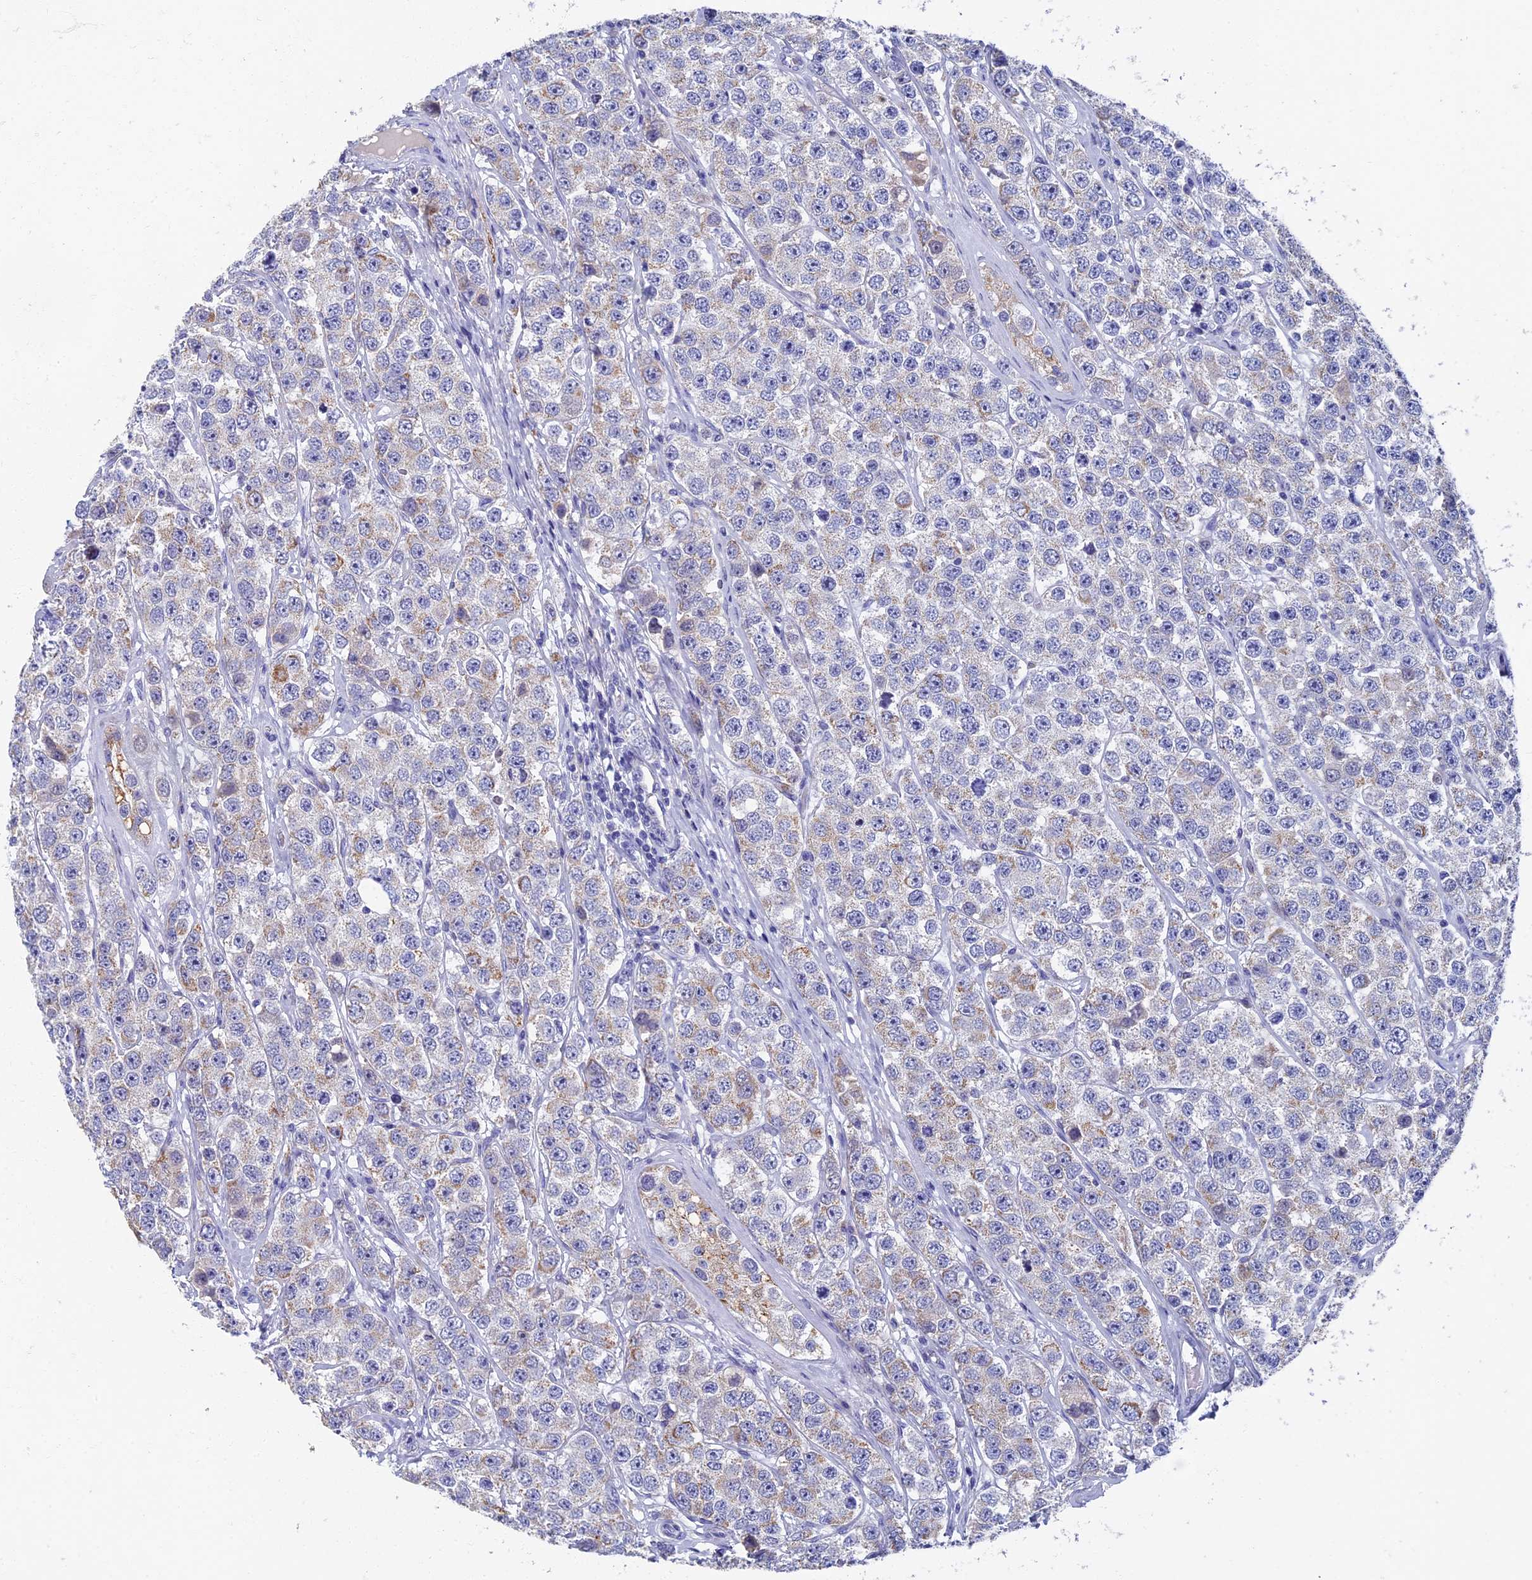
{"staining": {"intensity": "weak", "quantity": "<25%", "location": "cytoplasmic/membranous"}, "tissue": "testis cancer", "cell_type": "Tumor cells", "image_type": "cancer", "snomed": [{"axis": "morphology", "description": "Seminoma, NOS"}, {"axis": "topography", "description": "Testis"}], "caption": "Immunohistochemistry image of neoplastic tissue: testis cancer (seminoma) stained with DAB (3,3'-diaminobenzidine) displays no significant protein expression in tumor cells. (DAB (3,3'-diaminobenzidine) immunohistochemistry (IHC) with hematoxylin counter stain).", "gene": "OAT", "patient": {"sex": "male", "age": 28}}